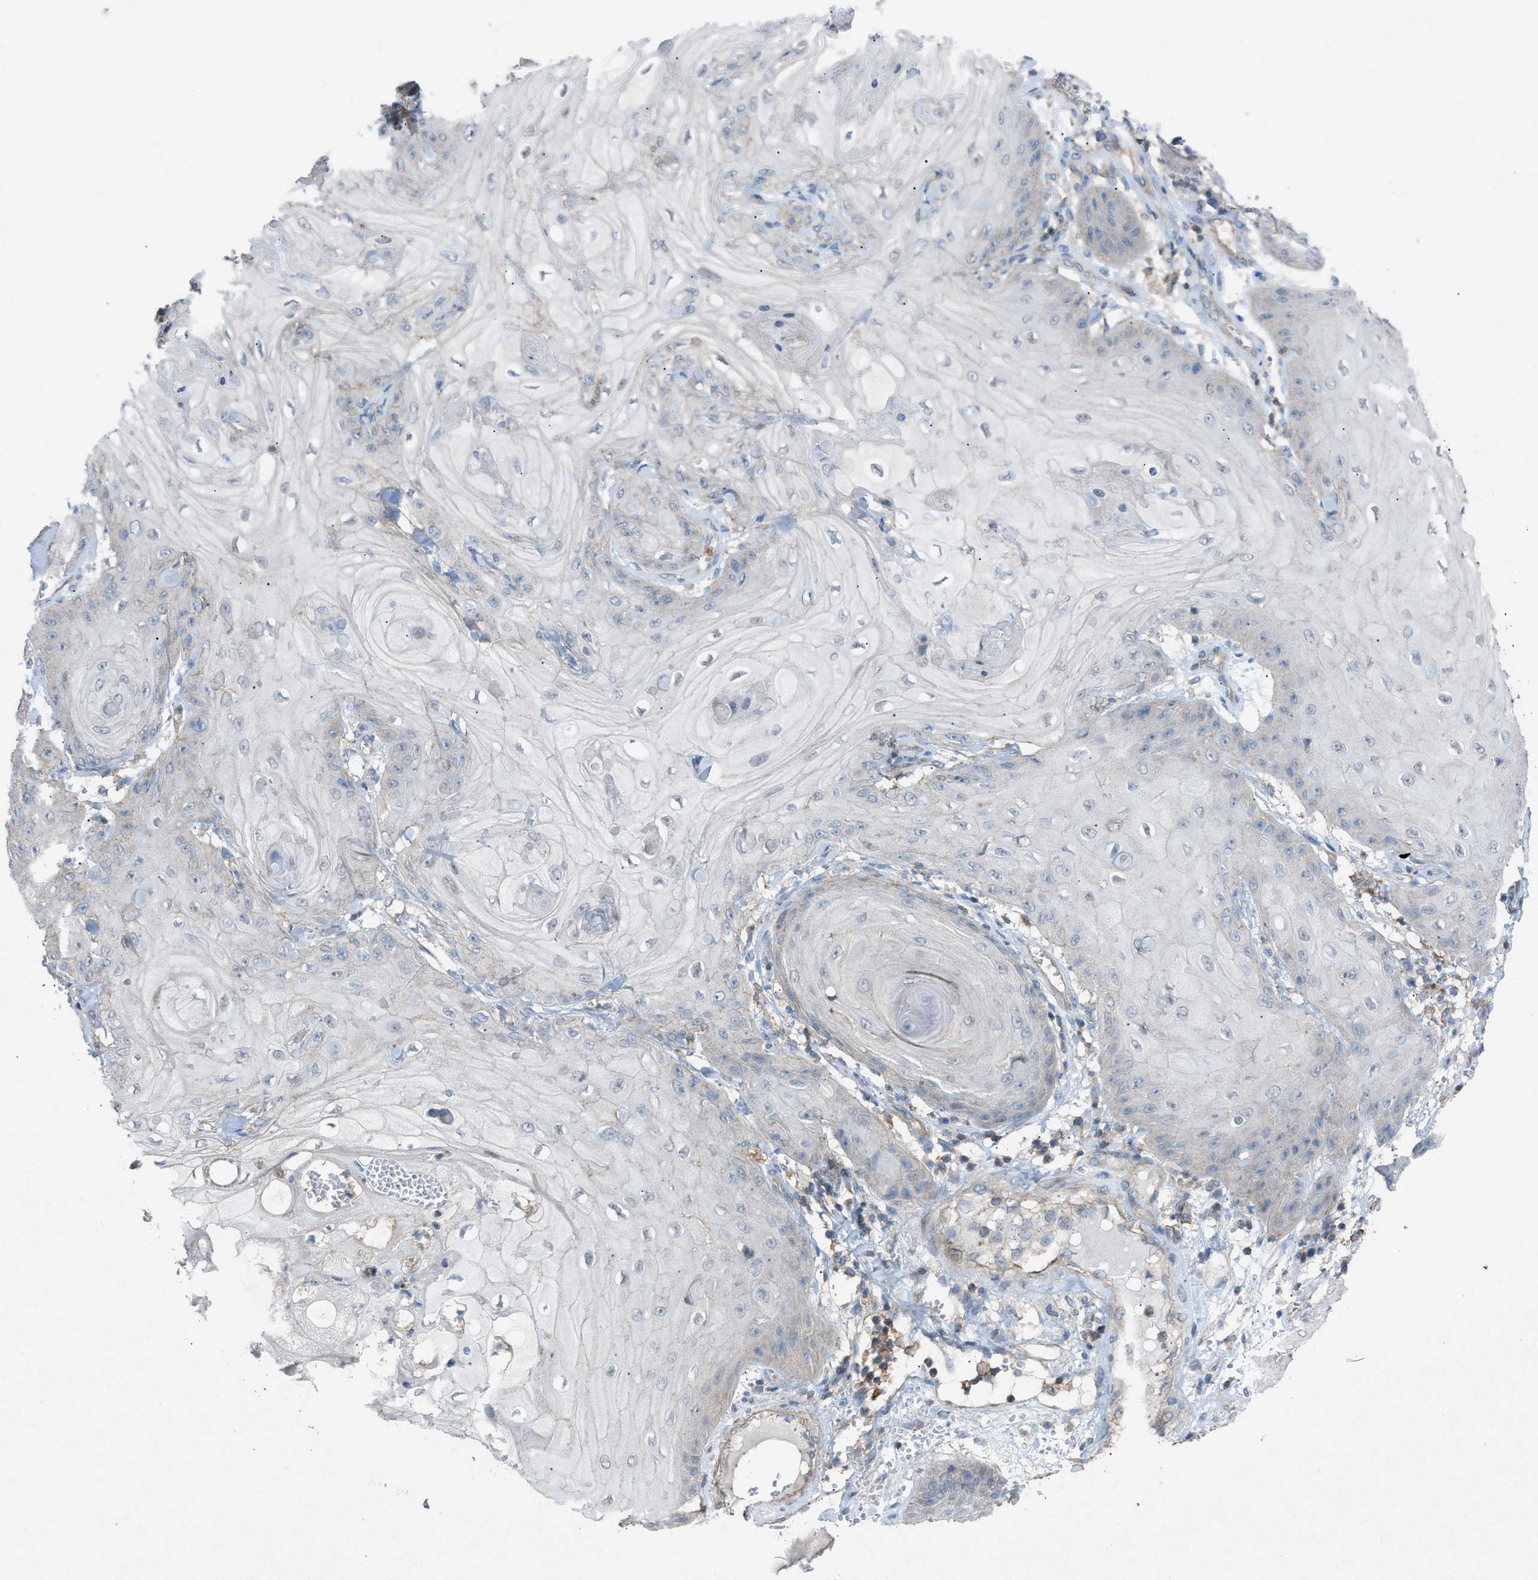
{"staining": {"intensity": "negative", "quantity": "none", "location": "none"}, "tissue": "skin cancer", "cell_type": "Tumor cells", "image_type": "cancer", "snomed": [{"axis": "morphology", "description": "Squamous cell carcinoma, NOS"}, {"axis": "topography", "description": "Skin"}], "caption": "IHC histopathology image of skin cancer stained for a protein (brown), which shows no positivity in tumor cells.", "gene": "NCK2", "patient": {"sex": "male", "age": 74}}